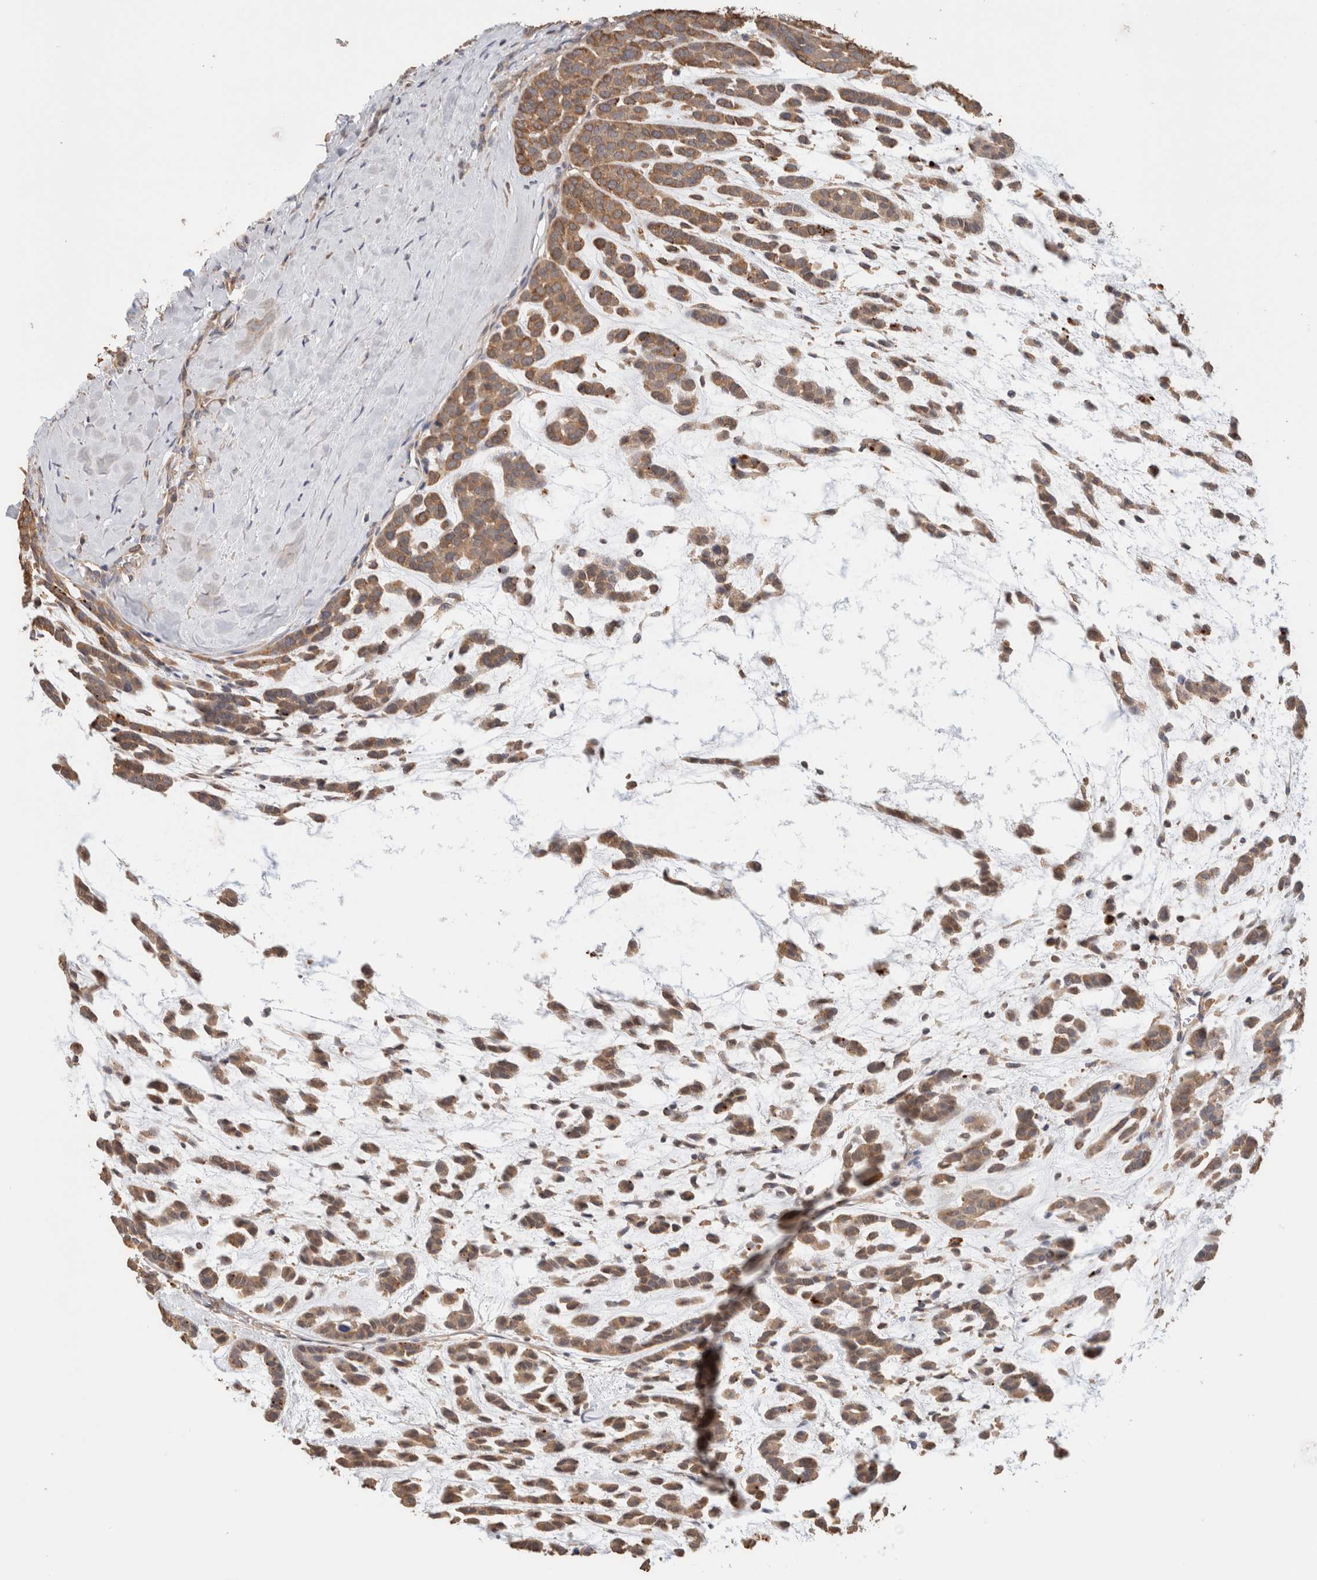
{"staining": {"intensity": "moderate", "quantity": ">75%", "location": "cytoplasmic/membranous"}, "tissue": "head and neck cancer", "cell_type": "Tumor cells", "image_type": "cancer", "snomed": [{"axis": "morphology", "description": "Adenocarcinoma, NOS"}, {"axis": "morphology", "description": "Adenoma, NOS"}, {"axis": "topography", "description": "Head-Neck"}], "caption": "IHC (DAB (3,3'-diaminobenzidine)) staining of human head and neck cancer demonstrates moderate cytoplasmic/membranous protein staining in approximately >75% of tumor cells.", "gene": "CFAP418", "patient": {"sex": "female", "age": 55}}